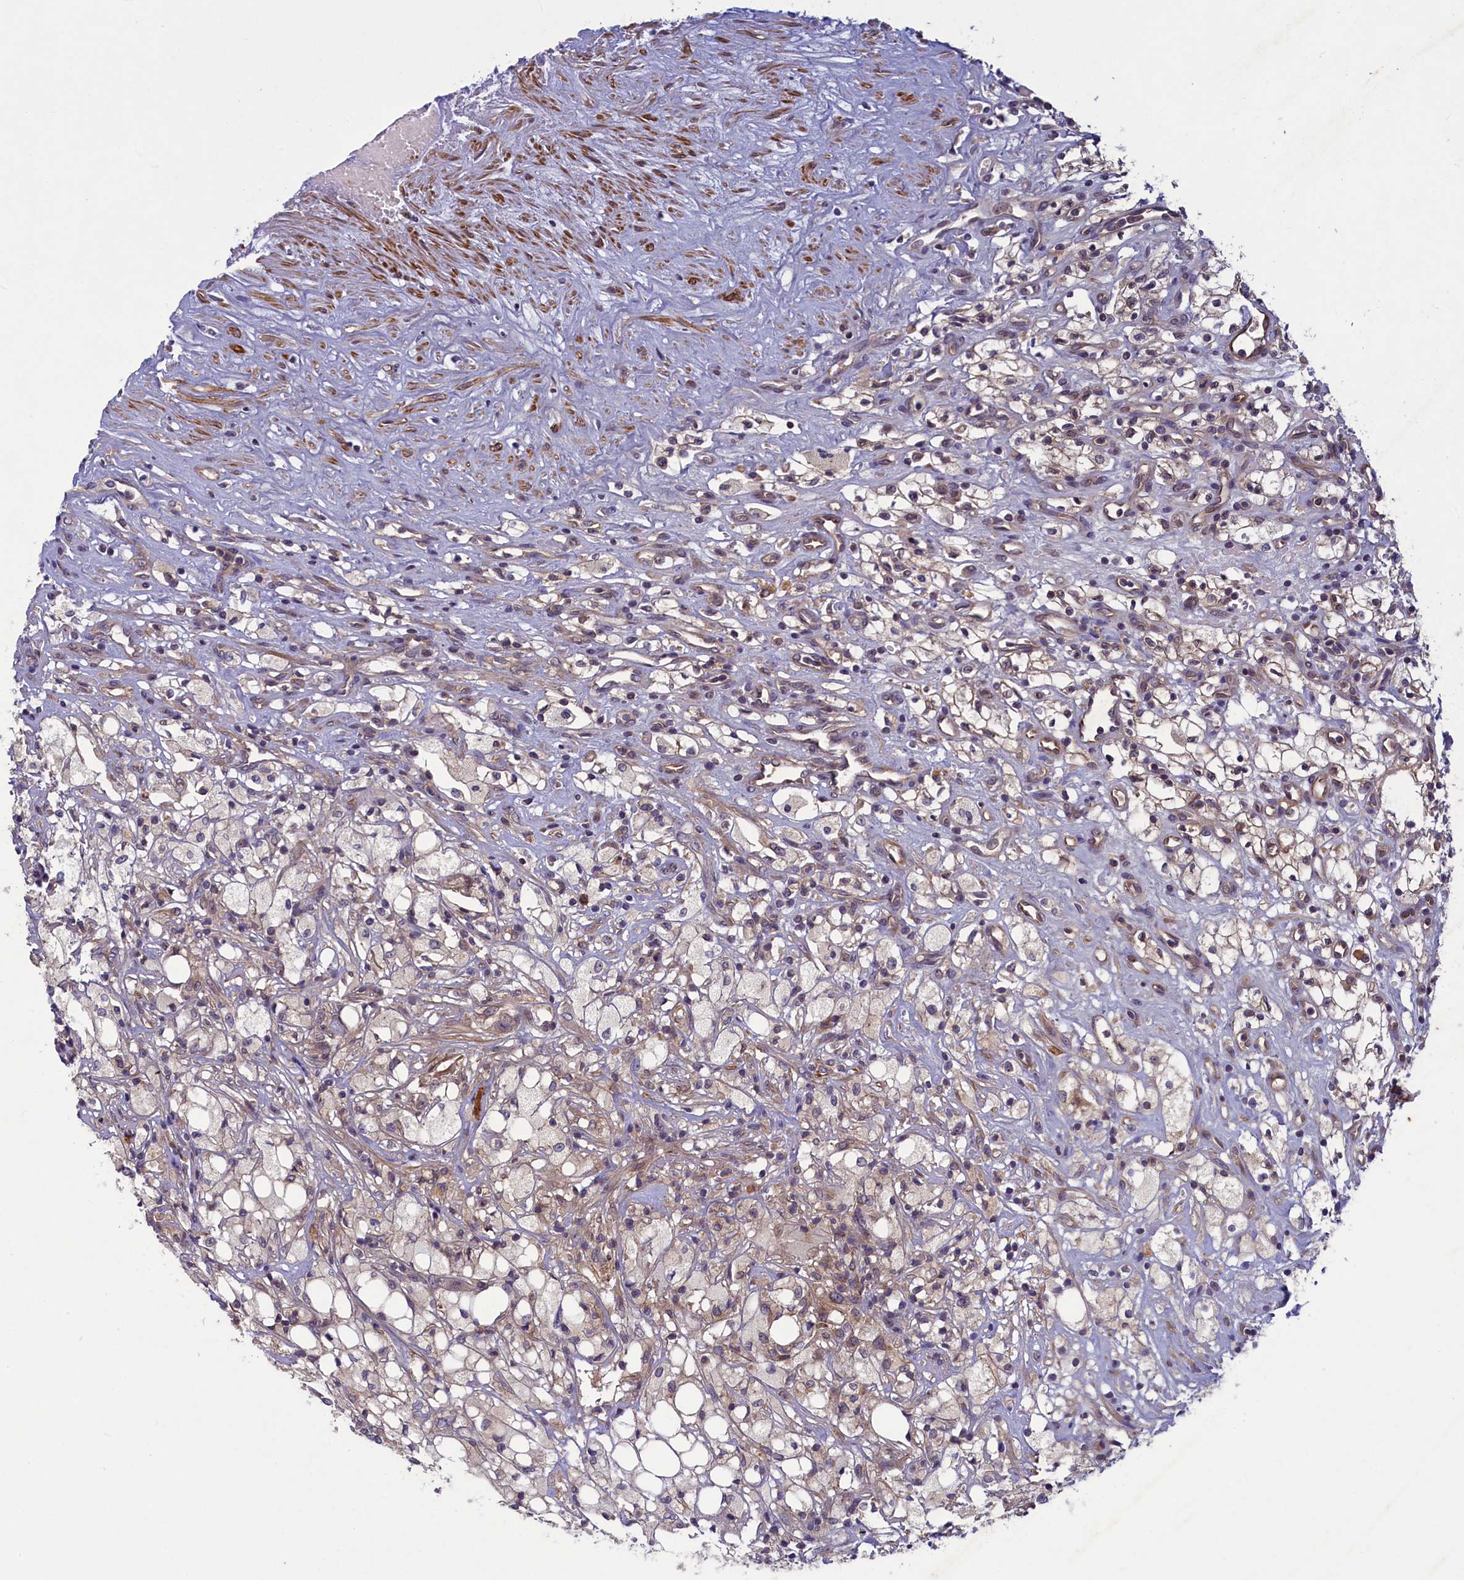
{"staining": {"intensity": "weak", "quantity": "25%-75%", "location": "cytoplasmic/membranous"}, "tissue": "renal cancer", "cell_type": "Tumor cells", "image_type": "cancer", "snomed": [{"axis": "morphology", "description": "Adenocarcinoma, NOS"}, {"axis": "topography", "description": "Kidney"}], "caption": "Tumor cells reveal weak cytoplasmic/membranous expression in approximately 25%-75% of cells in renal adenocarcinoma.", "gene": "NUBP1", "patient": {"sex": "male", "age": 59}}